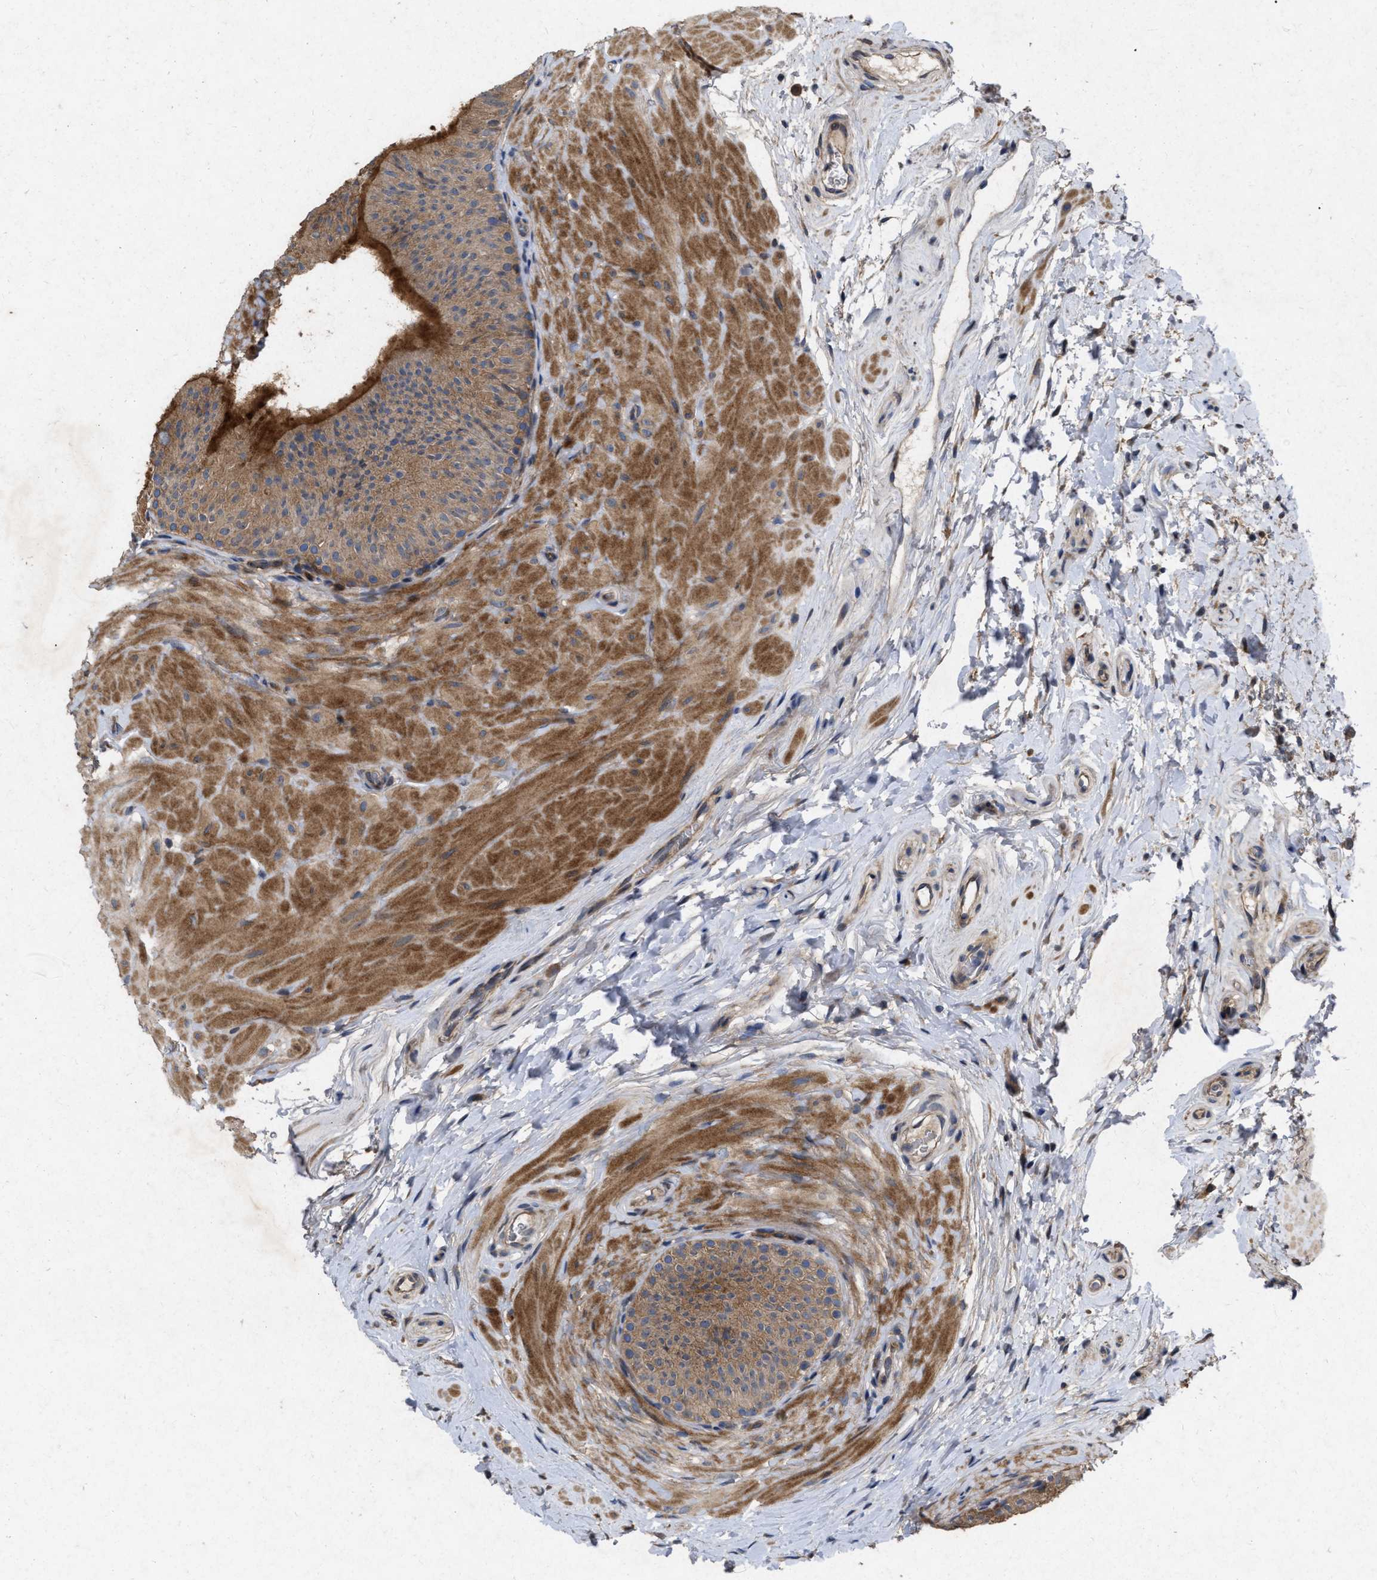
{"staining": {"intensity": "moderate", "quantity": ">75%", "location": "cytoplasmic/membranous"}, "tissue": "epididymis", "cell_type": "Glandular cells", "image_type": "normal", "snomed": [{"axis": "morphology", "description": "Normal tissue, NOS"}, {"axis": "topography", "description": "Epididymis"}], "caption": "IHC micrograph of normal human epididymis stained for a protein (brown), which demonstrates medium levels of moderate cytoplasmic/membranous expression in approximately >75% of glandular cells.", "gene": "CDKN2C", "patient": {"sex": "male", "age": 34}}